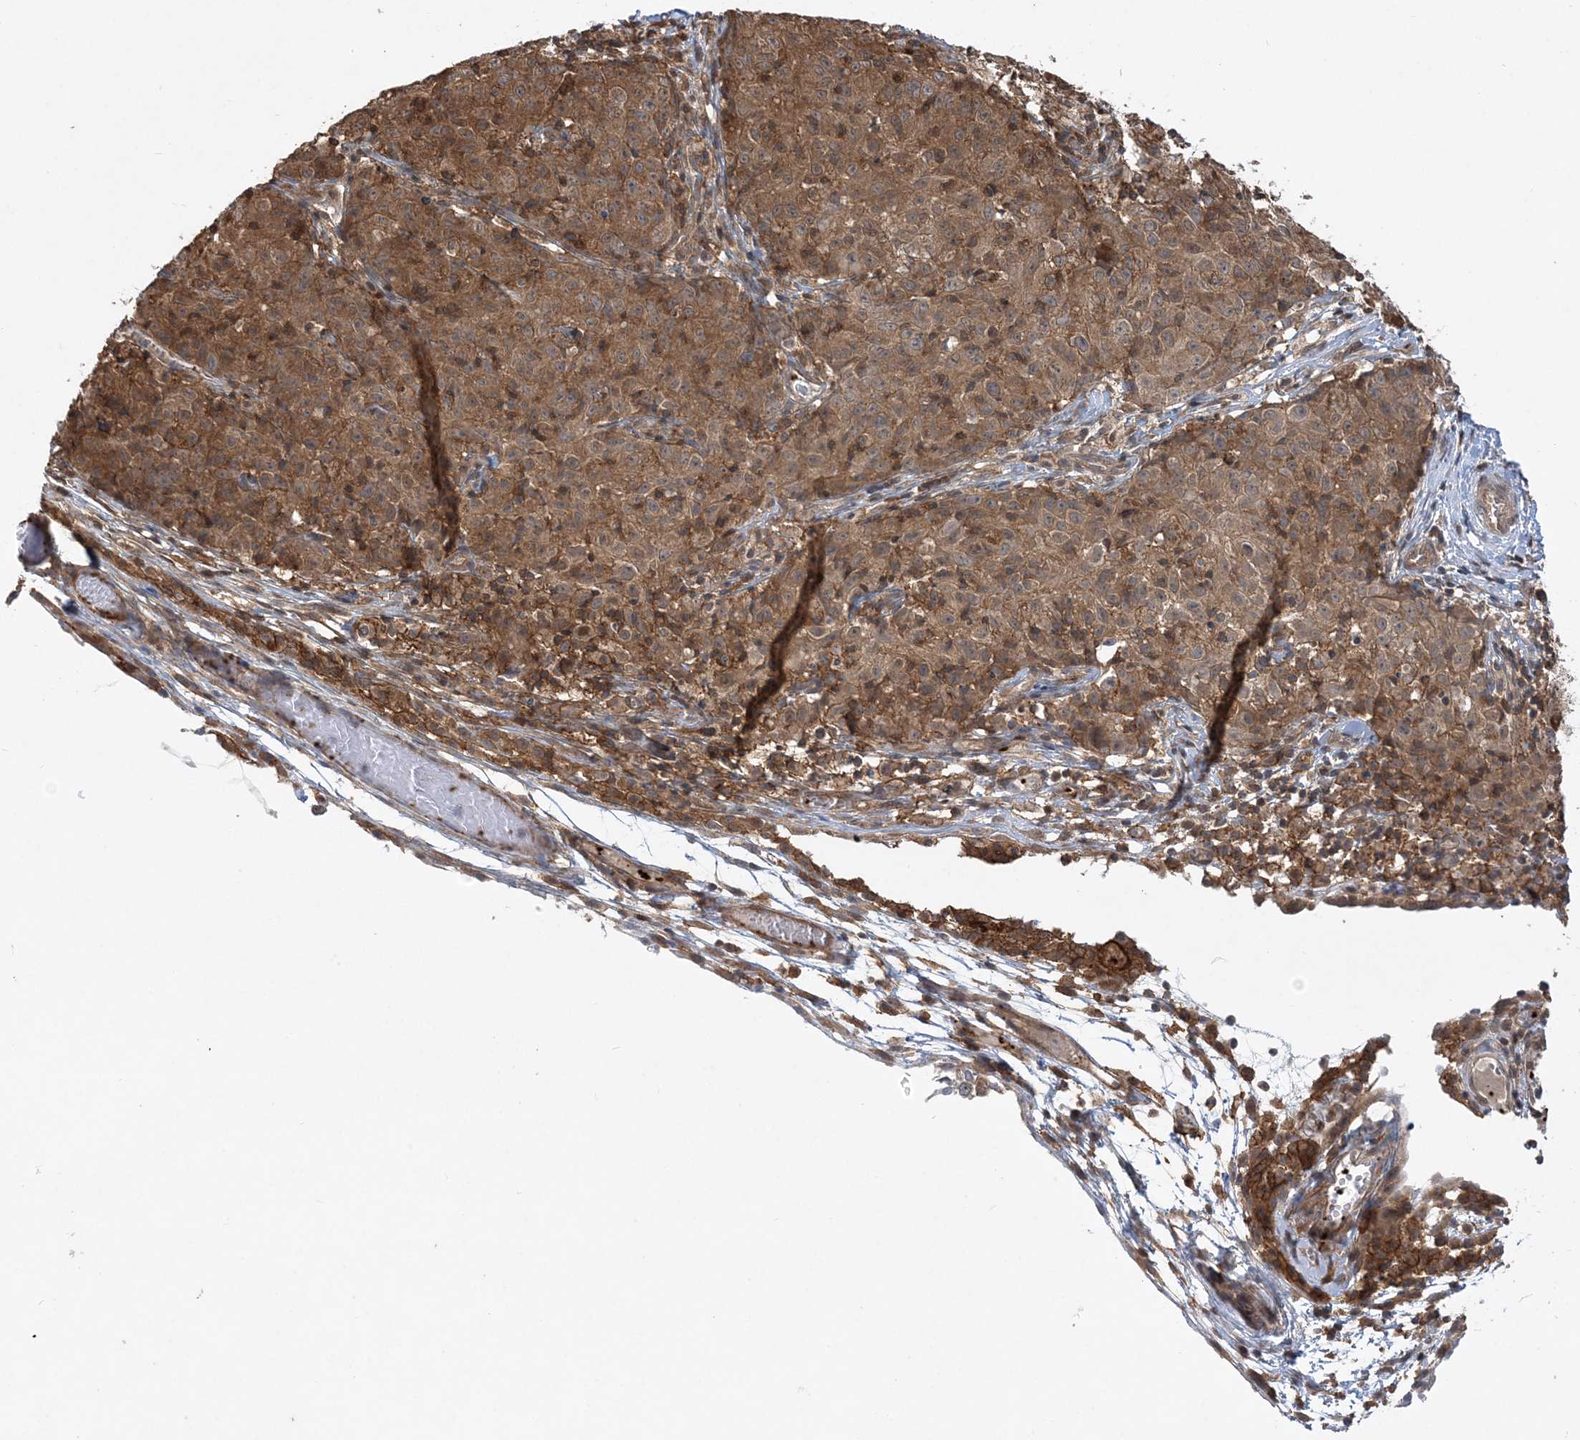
{"staining": {"intensity": "moderate", "quantity": ">75%", "location": "cytoplasmic/membranous"}, "tissue": "ovarian cancer", "cell_type": "Tumor cells", "image_type": "cancer", "snomed": [{"axis": "morphology", "description": "Carcinoma, endometroid"}, {"axis": "topography", "description": "Ovary"}], "caption": "DAB immunohistochemical staining of human ovarian cancer demonstrates moderate cytoplasmic/membranous protein staining in about >75% of tumor cells.", "gene": "ACYP1", "patient": {"sex": "female", "age": 42}}